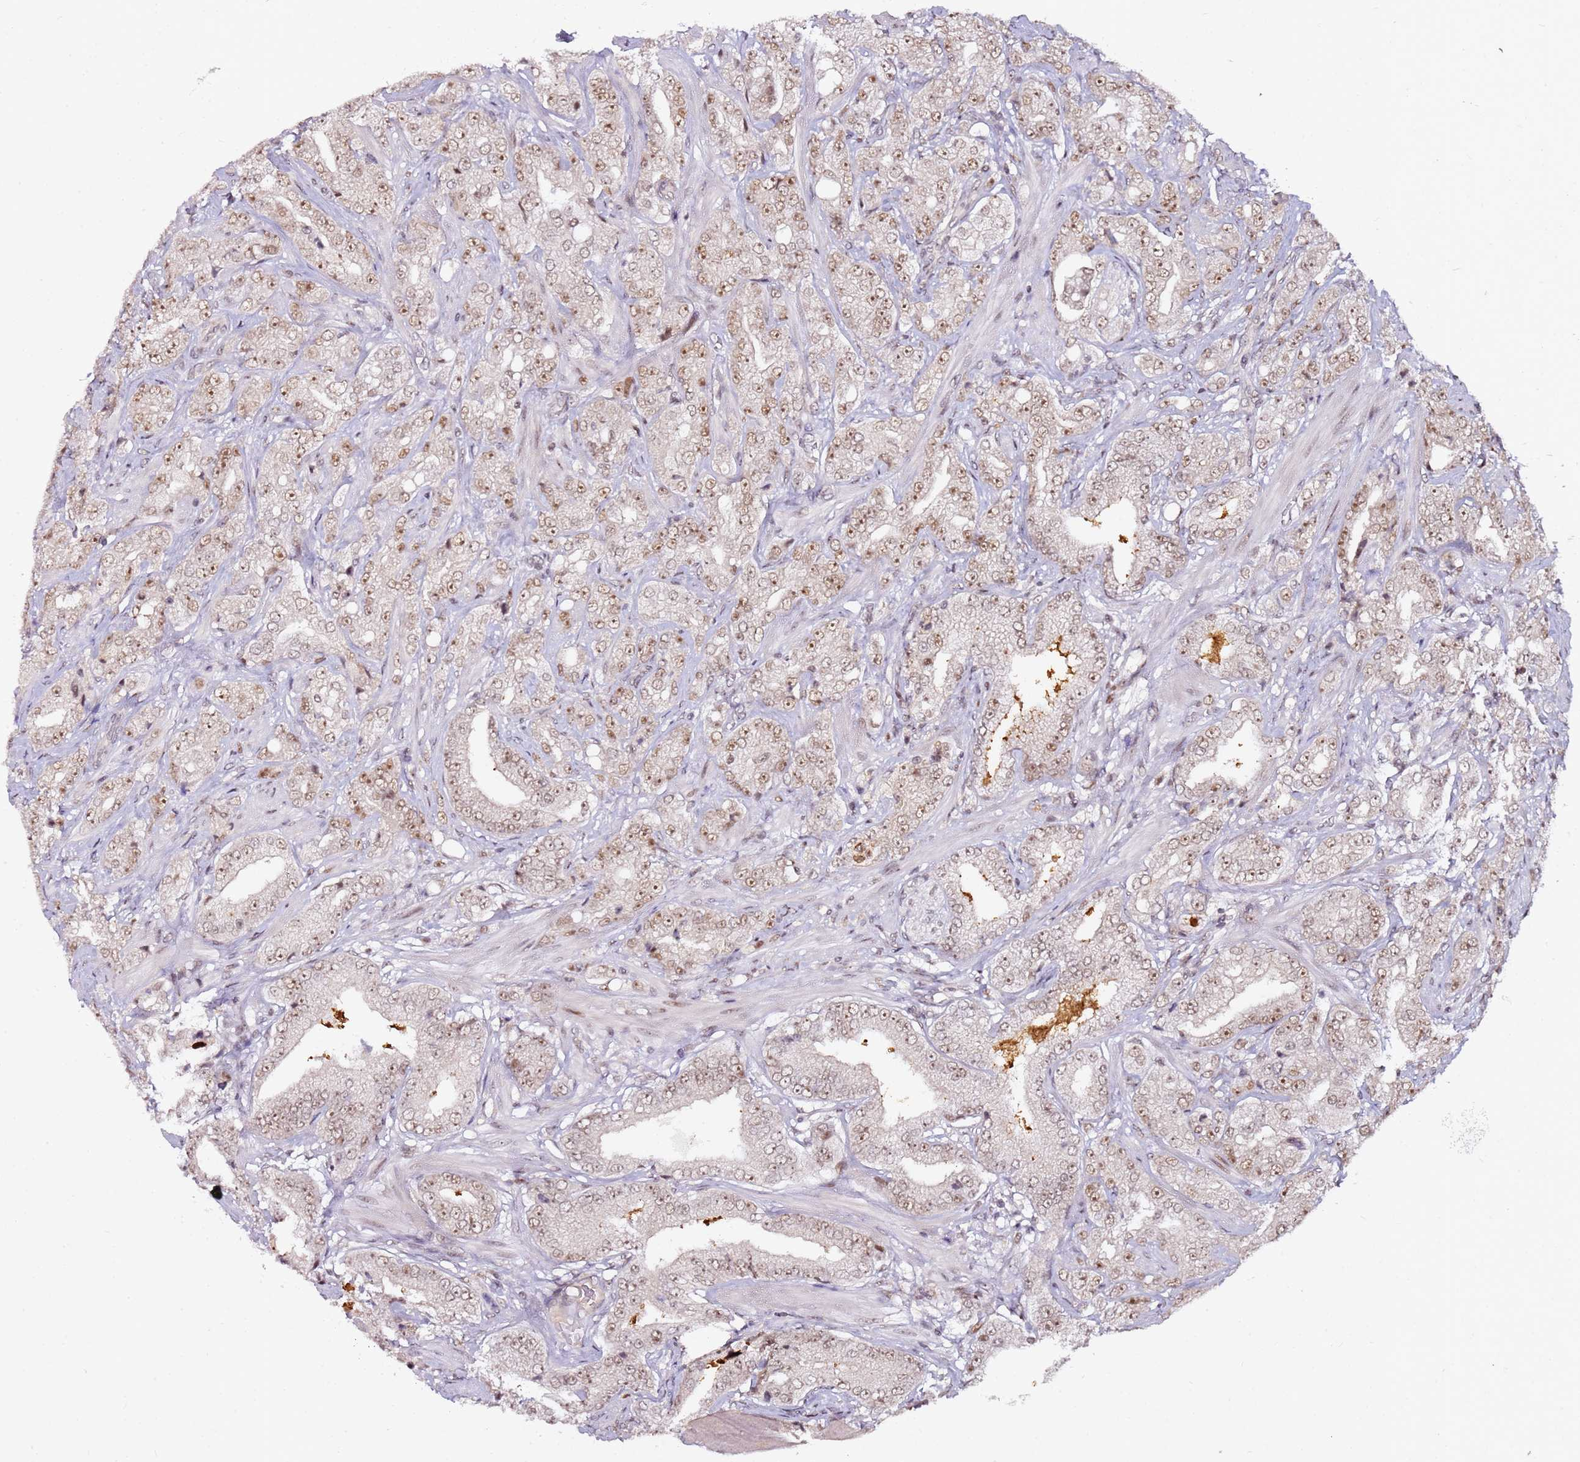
{"staining": {"intensity": "moderate", "quantity": ">75%", "location": "nuclear"}, "tissue": "prostate cancer", "cell_type": "Tumor cells", "image_type": "cancer", "snomed": [{"axis": "morphology", "description": "Adenocarcinoma, Low grade"}, {"axis": "topography", "description": "Prostate"}], "caption": "IHC staining of prostate cancer (low-grade adenocarcinoma), which demonstrates medium levels of moderate nuclear expression in about >75% of tumor cells indicating moderate nuclear protein expression. The staining was performed using DAB (brown) for protein detection and nuclei were counterstained in hematoxylin (blue).", "gene": "FCF1", "patient": {"sex": "male", "age": 67}}